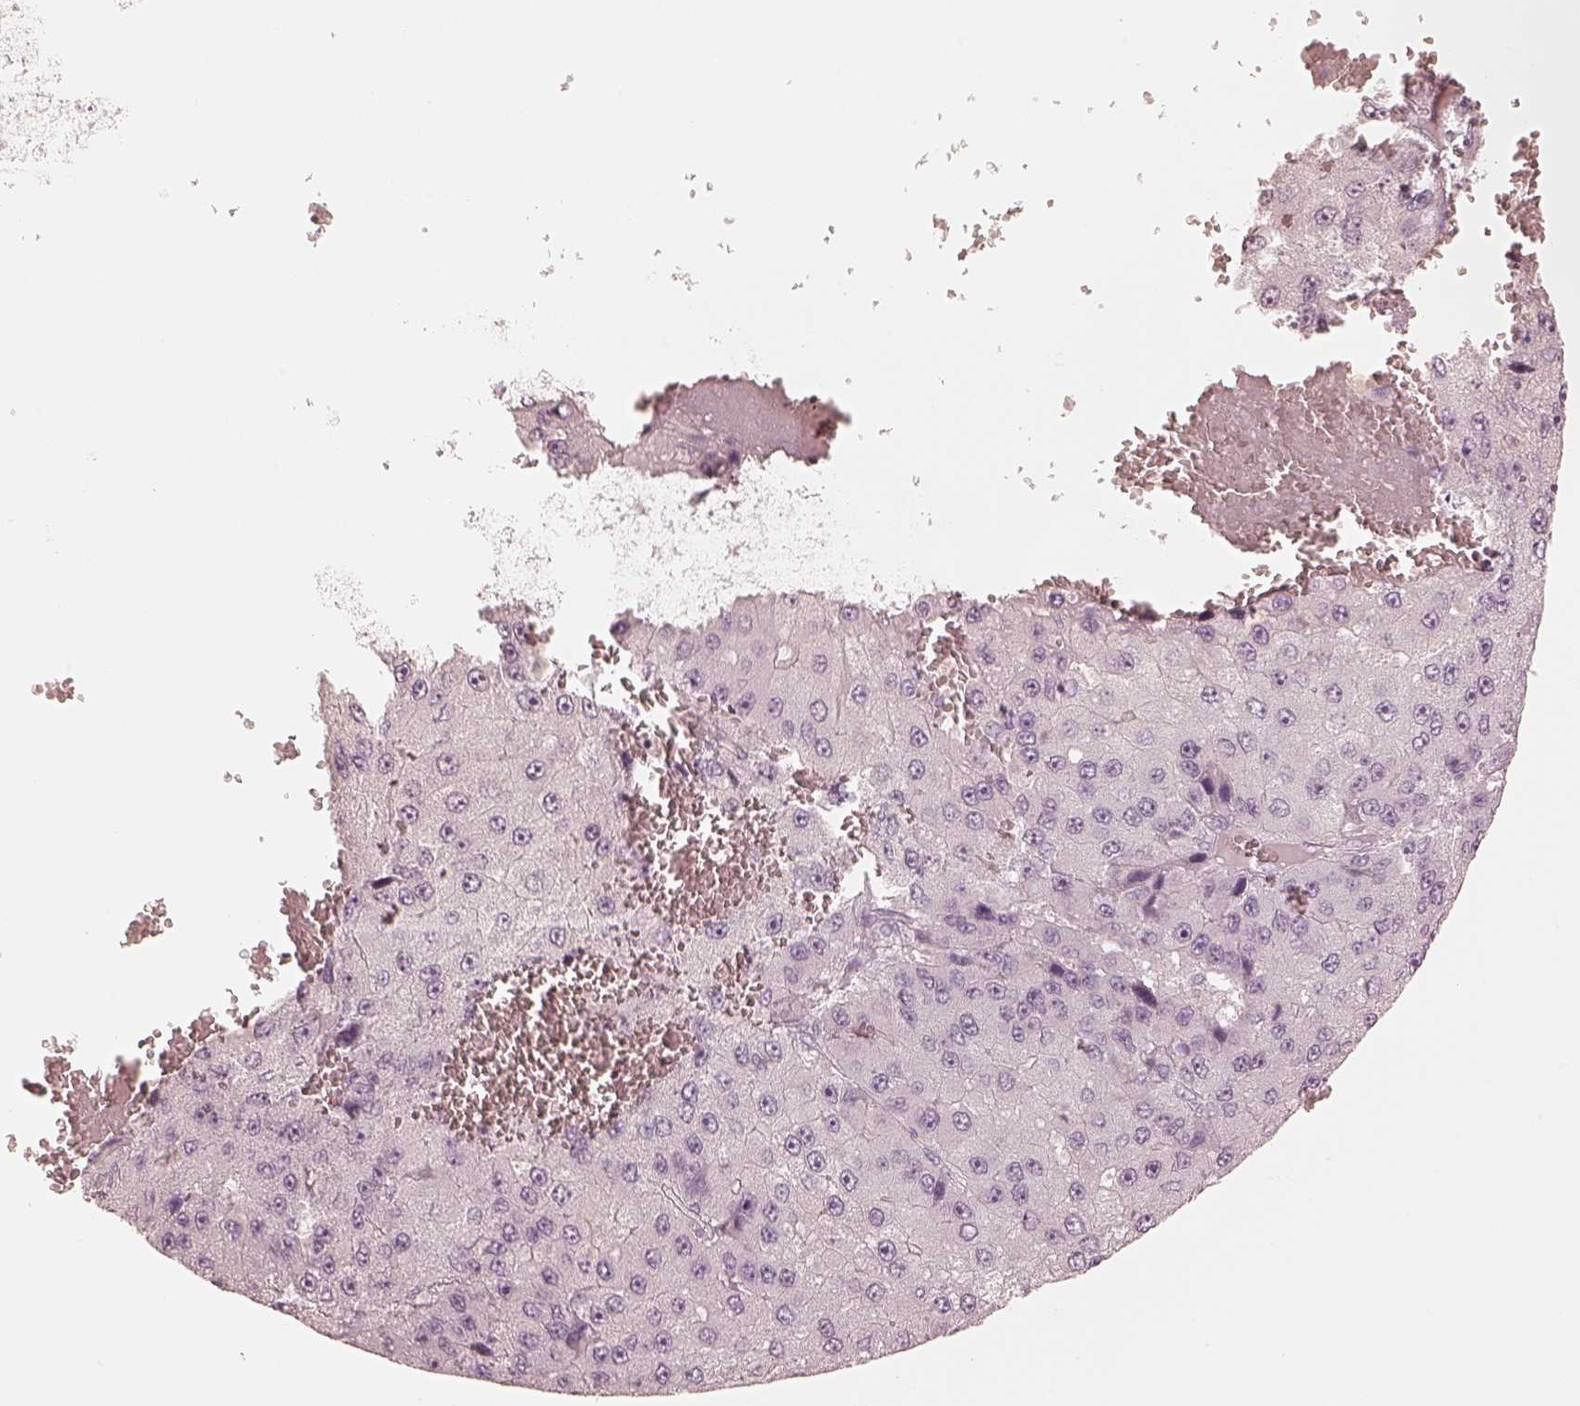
{"staining": {"intensity": "negative", "quantity": "none", "location": "none"}, "tissue": "liver cancer", "cell_type": "Tumor cells", "image_type": "cancer", "snomed": [{"axis": "morphology", "description": "Carcinoma, Hepatocellular, NOS"}, {"axis": "topography", "description": "Liver"}], "caption": "Protein analysis of liver cancer (hepatocellular carcinoma) displays no significant positivity in tumor cells.", "gene": "CALR3", "patient": {"sex": "female", "age": 73}}